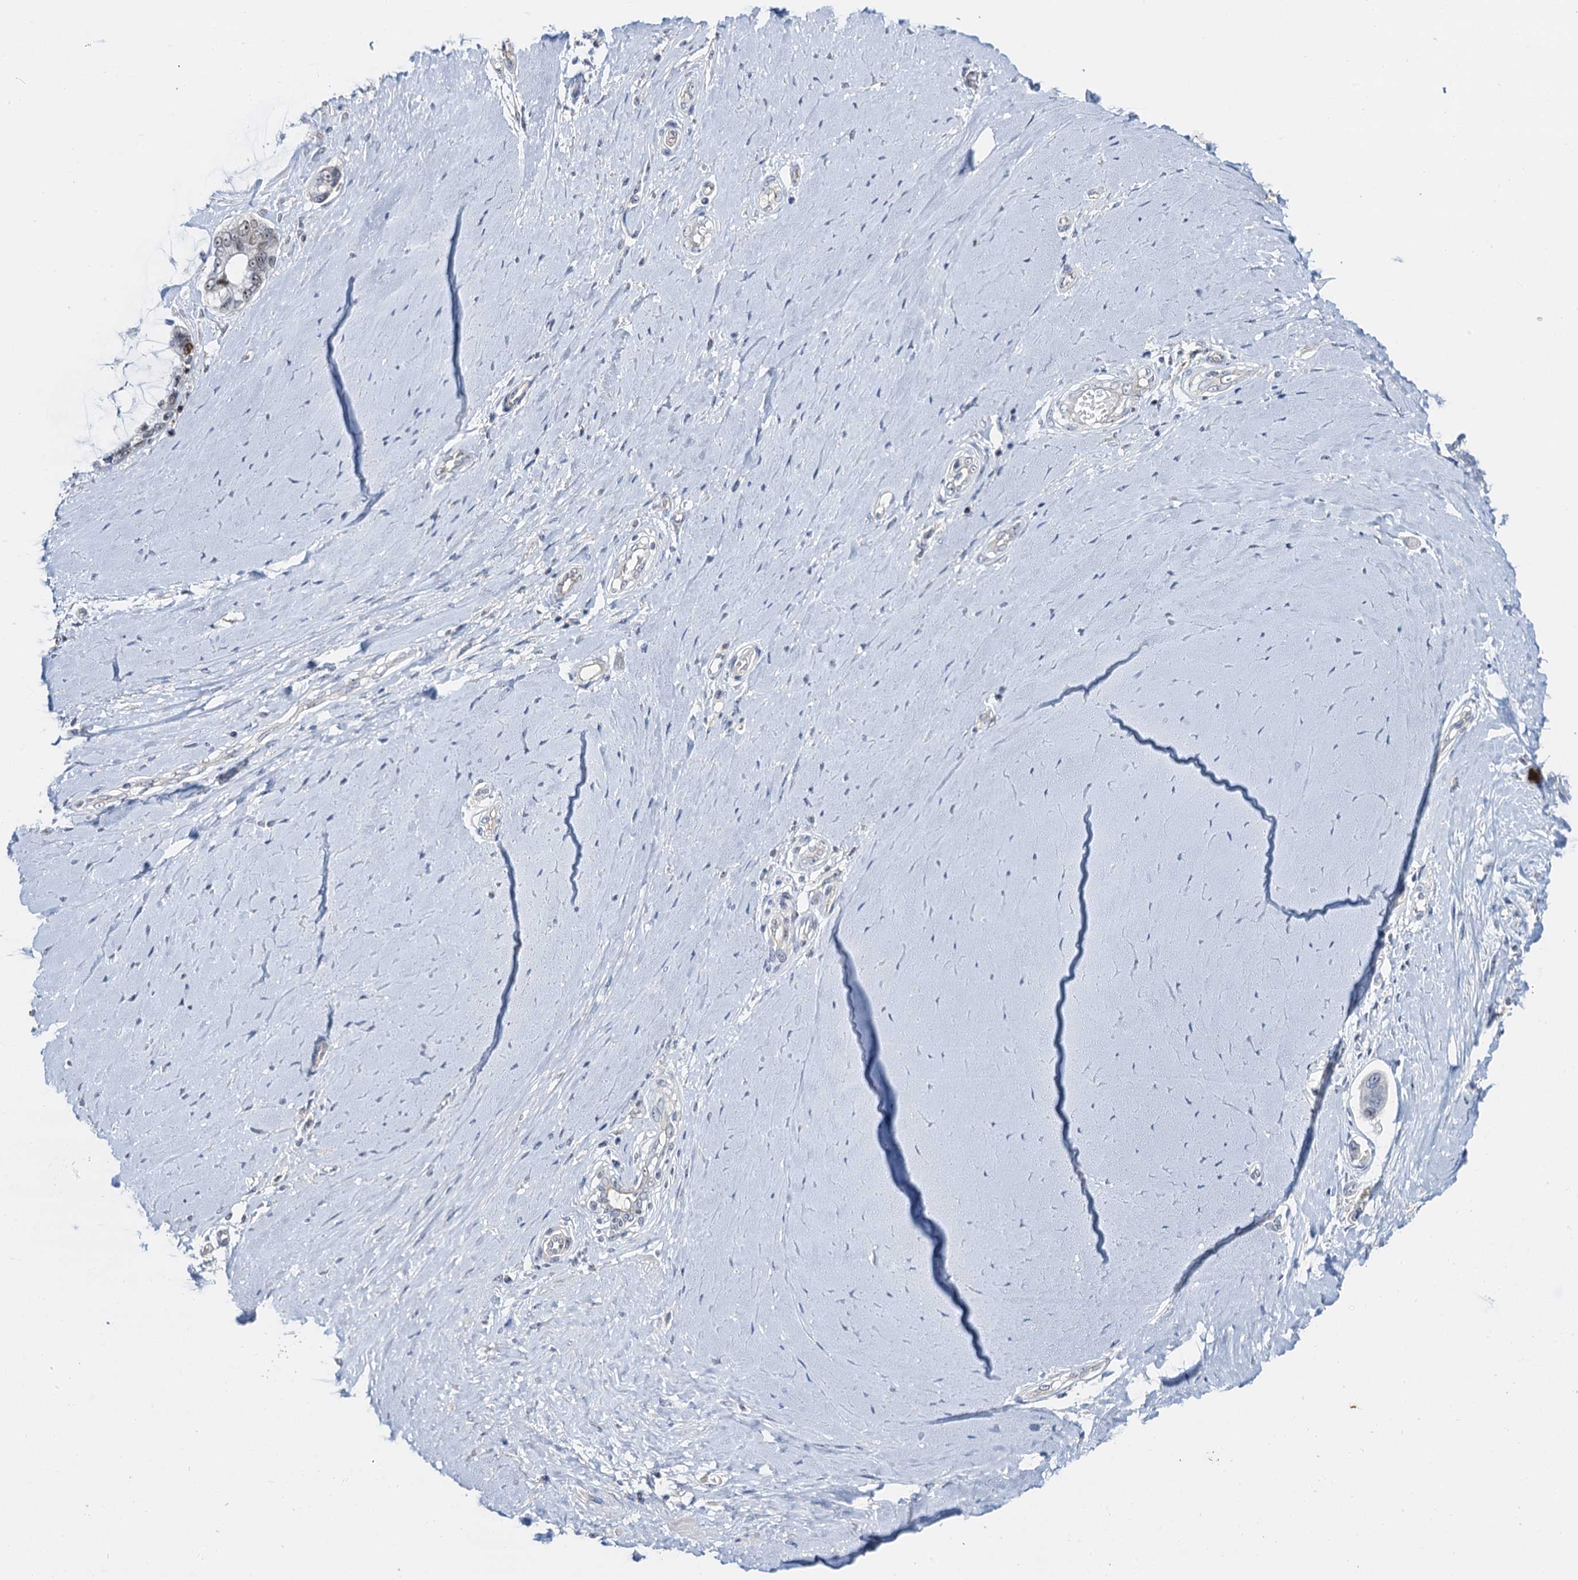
{"staining": {"intensity": "weak", "quantity": ">75%", "location": "nuclear"}, "tissue": "ovarian cancer", "cell_type": "Tumor cells", "image_type": "cancer", "snomed": [{"axis": "morphology", "description": "Cystadenocarcinoma, mucinous, NOS"}, {"axis": "topography", "description": "Ovary"}], "caption": "Protein staining of mucinous cystadenocarcinoma (ovarian) tissue reveals weak nuclear positivity in about >75% of tumor cells.", "gene": "NOP2", "patient": {"sex": "female", "age": 39}}